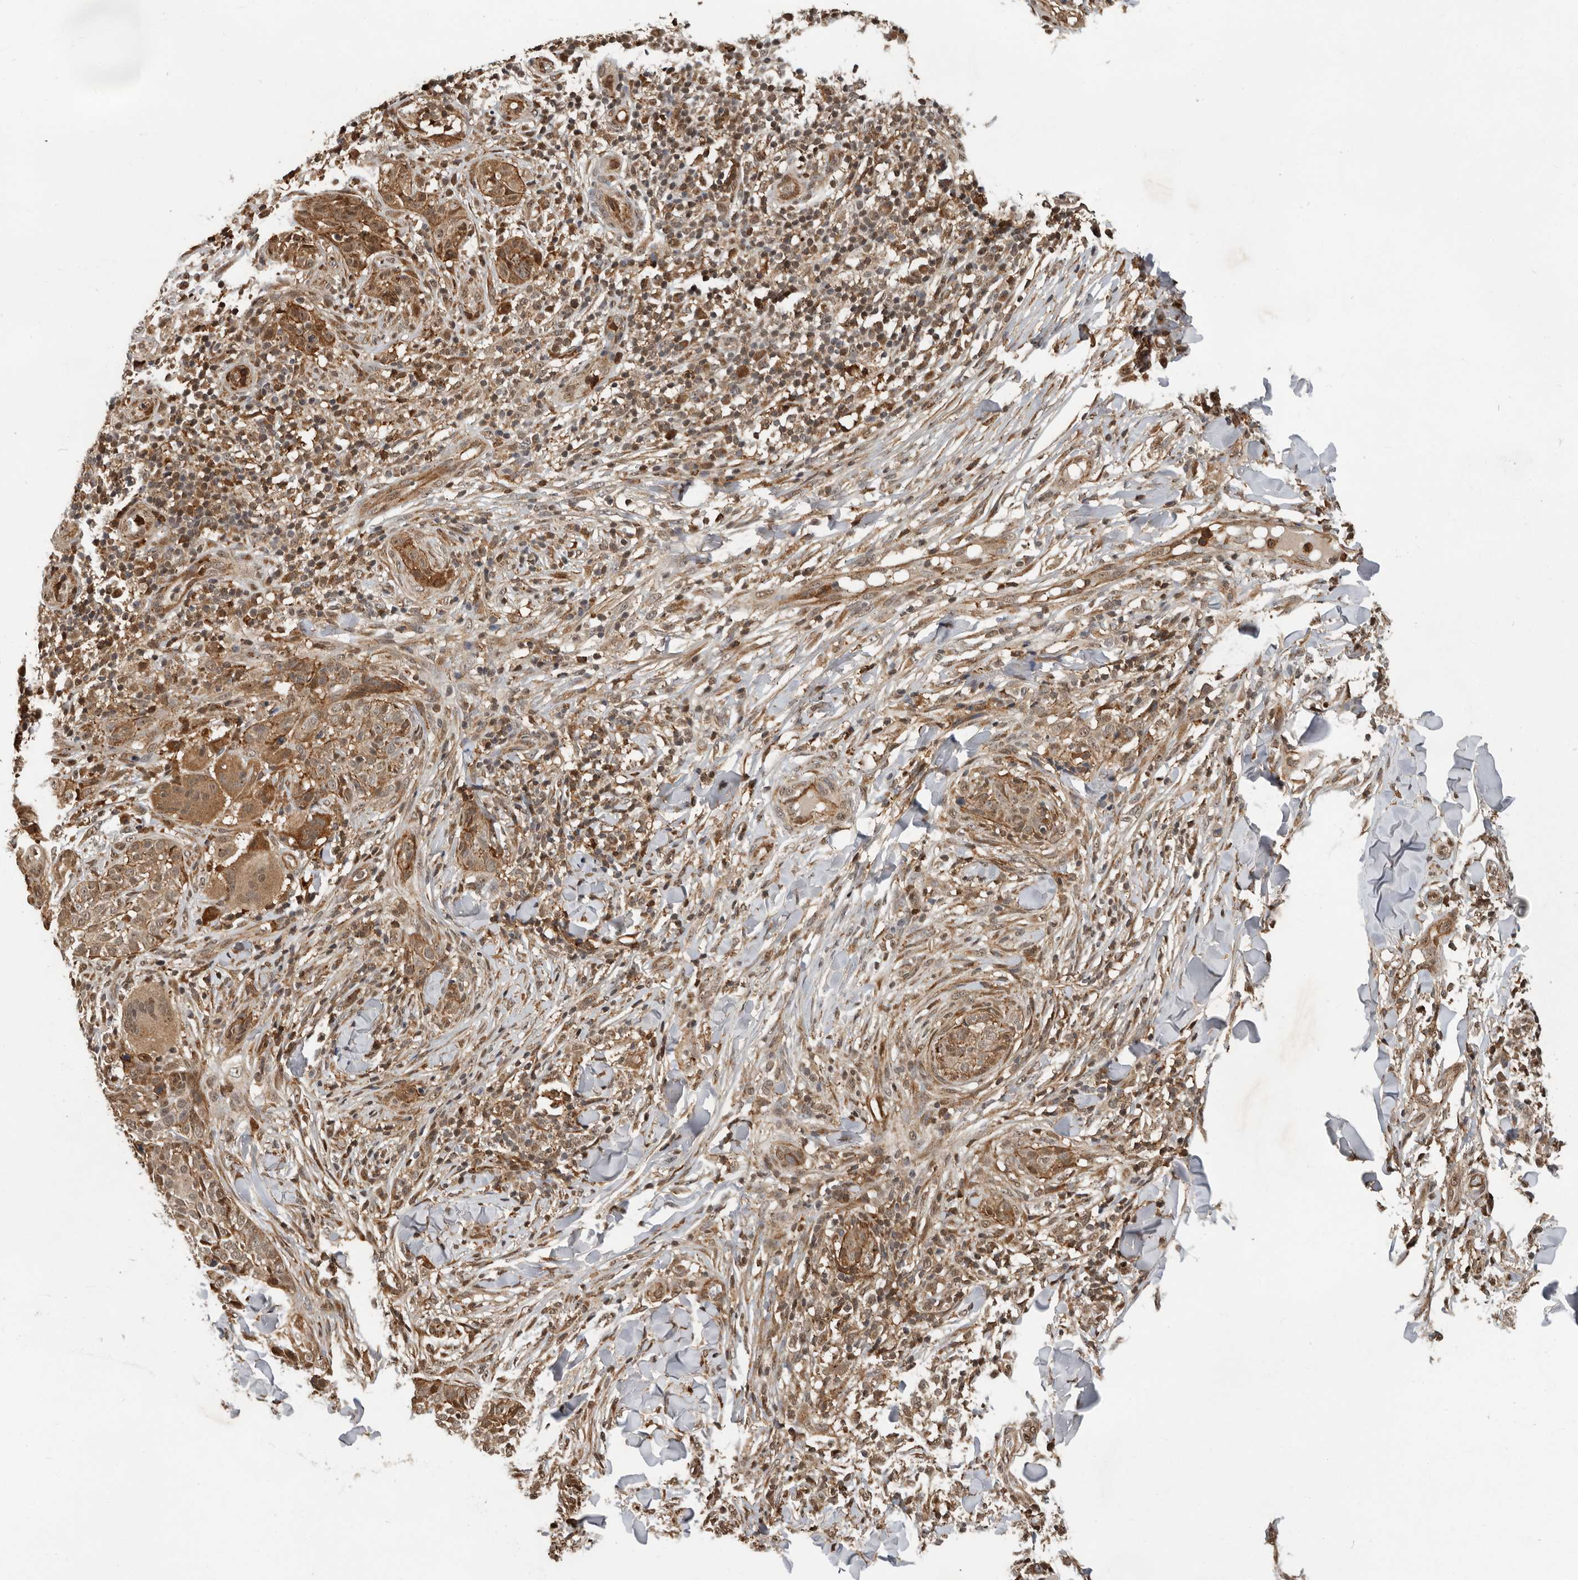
{"staining": {"intensity": "moderate", "quantity": "25%-75%", "location": "cytoplasmic/membranous,nuclear"}, "tissue": "skin cancer", "cell_type": "Tumor cells", "image_type": "cancer", "snomed": [{"axis": "morphology", "description": "Normal tissue, NOS"}, {"axis": "morphology", "description": "Basal cell carcinoma"}, {"axis": "topography", "description": "Skin"}], "caption": "Protein expression analysis of skin basal cell carcinoma exhibits moderate cytoplasmic/membranous and nuclear positivity in about 25%-75% of tumor cells.", "gene": "RNF157", "patient": {"sex": "male", "age": 67}}